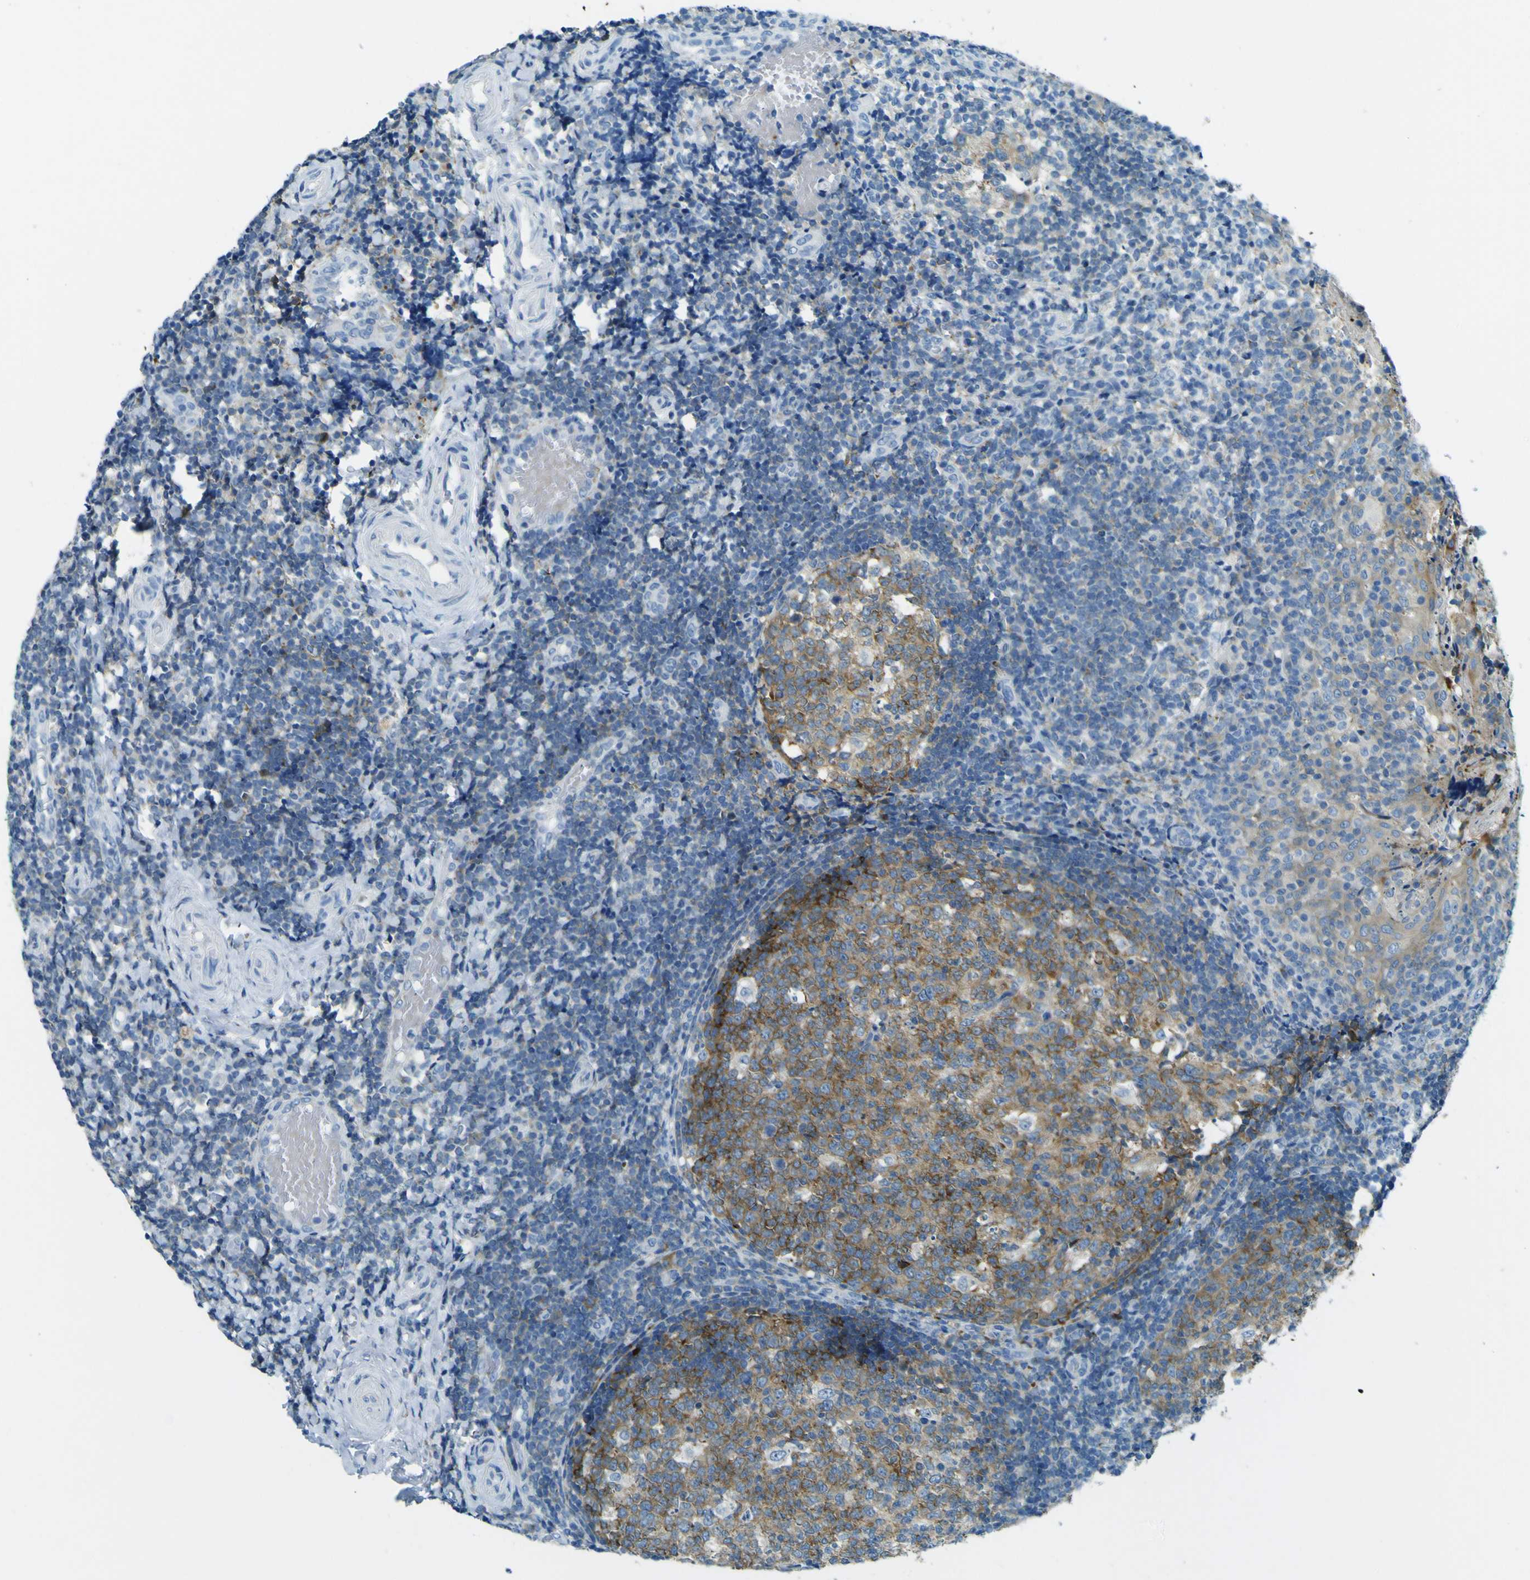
{"staining": {"intensity": "strong", "quantity": "25%-75%", "location": "cytoplasmic/membranous"}, "tissue": "tonsil", "cell_type": "Germinal center cells", "image_type": "normal", "snomed": [{"axis": "morphology", "description": "Normal tissue, NOS"}, {"axis": "topography", "description": "Tonsil"}], "caption": "A high amount of strong cytoplasmic/membranous staining is present in about 25%-75% of germinal center cells in normal tonsil.", "gene": "SORCS1", "patient": {"sex": "female", "age": 19}}